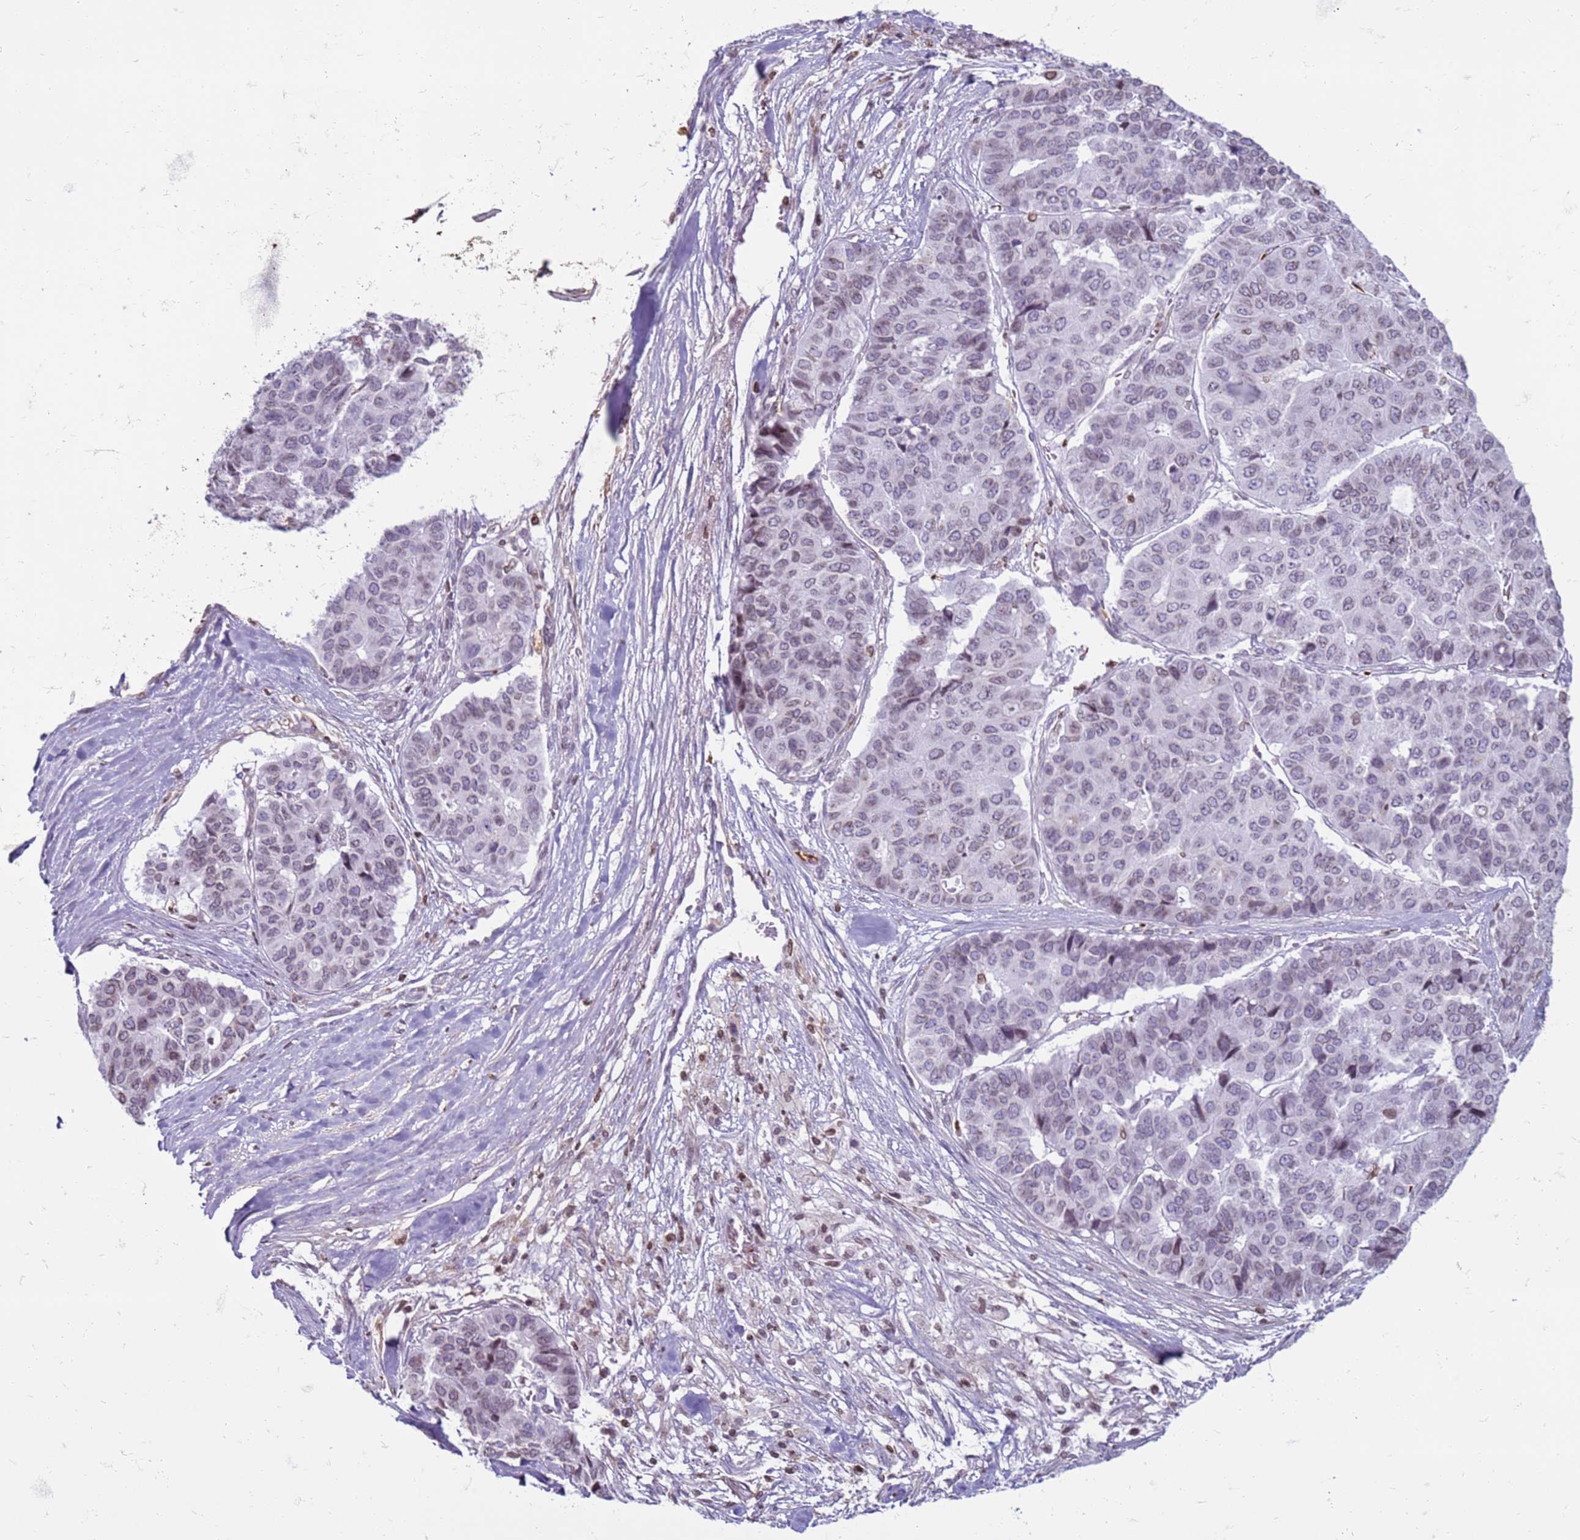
{"staining": {"intensity": "negative", "quantity": "none", "location": "none"}, "tissue": "pancreatic cancer", "cell_type": "Tumor cells", "image_type": "cancer", "snomed": [{"axis": "morphology", "description": "Adenocarcinoma, NOS"}, {"axis": "topography", "description": "Pancreas"}], "caption": "This is a image of immunohistochemistry (IHC) staining of pancreatic cancer, which shows no staining in tumor cells.", "gene": "METTL25B", "patient": {"sex": "male", "age": 50}}